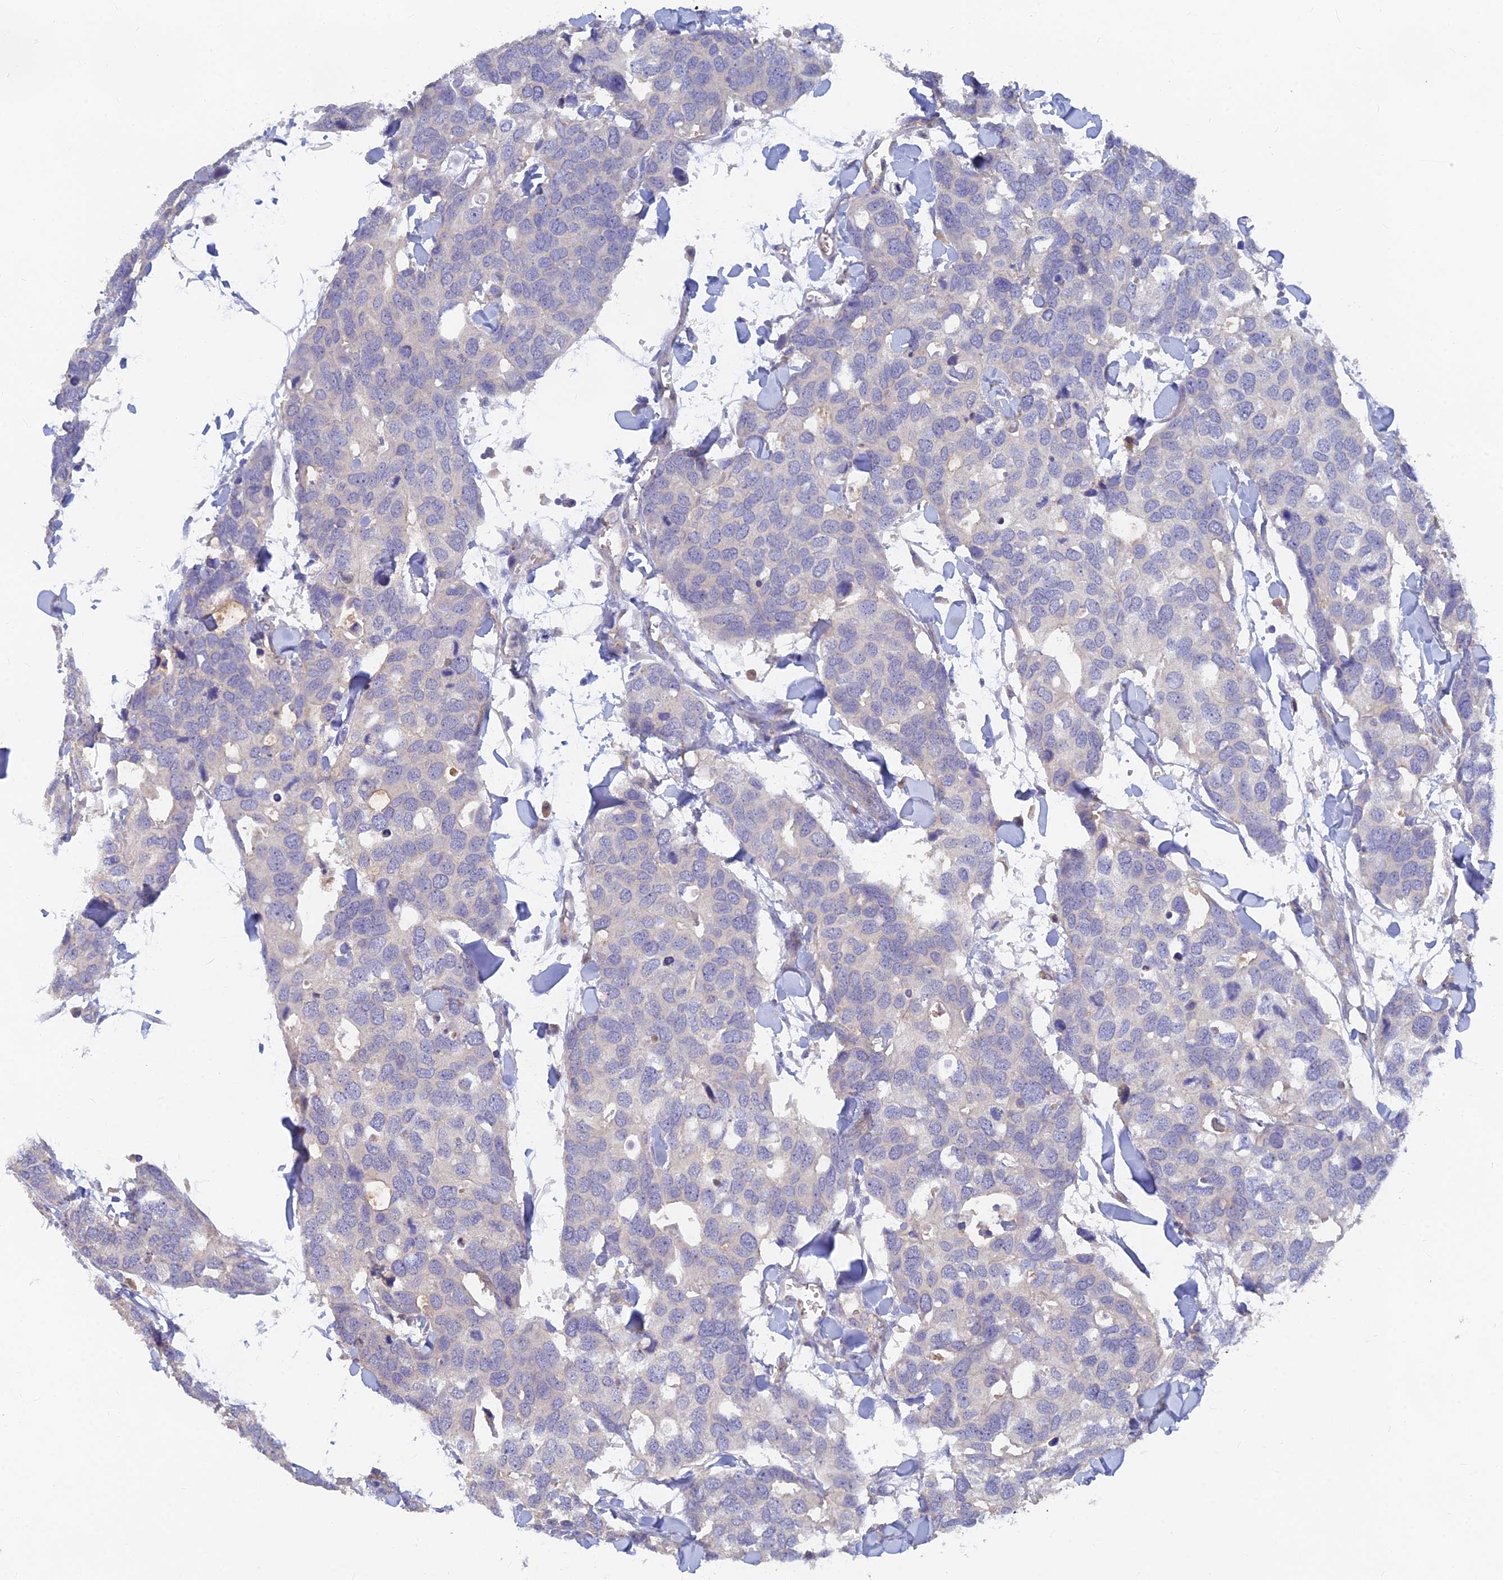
{"staining": {"intensity": "negative", "quantity": "none", "location": "none"}, "tissue": "breast cancer", "cell_type": "Tumor cells", "image_type": "cancer", "snomed": [{"axis": "morphology", "description": "Duct carcinoma"}, {"axis": "topography", "description": "Breast"}], "caption": "This is an immunohistochemistry micrograph of breast invasive ductal carcinoma. There is no positivity in tumor cells.", "gene": "ARRDC1", "patient": {"sex": "female", "age": 83}}